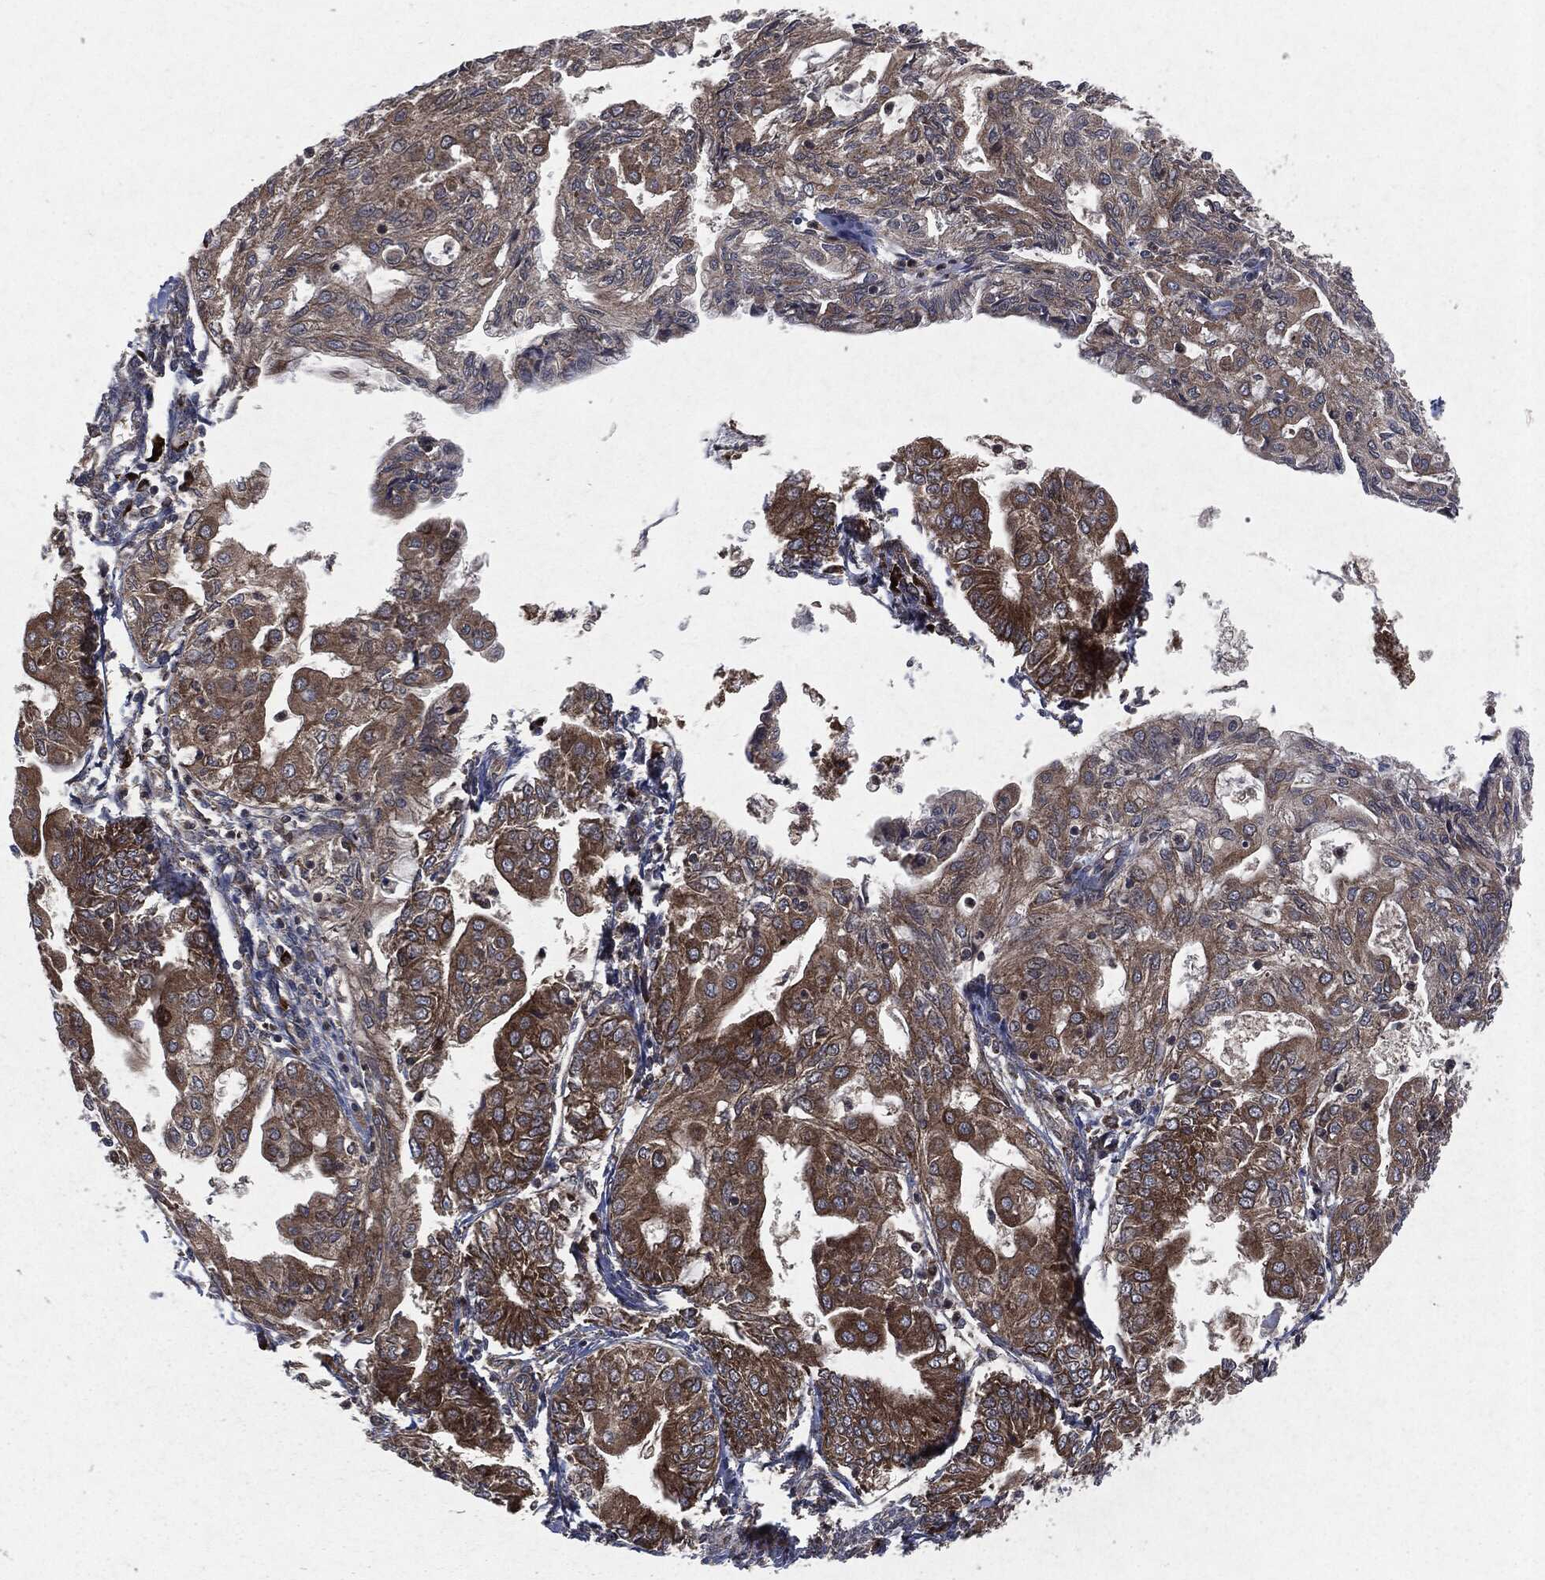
{"staining": {"intensity": "strong", "quantity": "25%-75%", "location": "cytoplasmic/membranous"}, "tissue": "endometrial cancer", "cell_type": "Tumor cells", "image_type": "cancer", "snomed": [{"axis": "morphology", "description": "Adenocarcinoma, NOS"}, {"axis": "topography", "description": "Endometrium"}], "caption": "Brown immunohistochemical staining in adenocarcinoma (endometrial) demonstrates strong cytoplasmic/membranous staining in approximately 25%-75% of tumor cells. (DAB IHC, brown staining for protein, blue staining for nuclei).", "gene": "RAF1", "patient": {"sex": "female", "age": 68}}